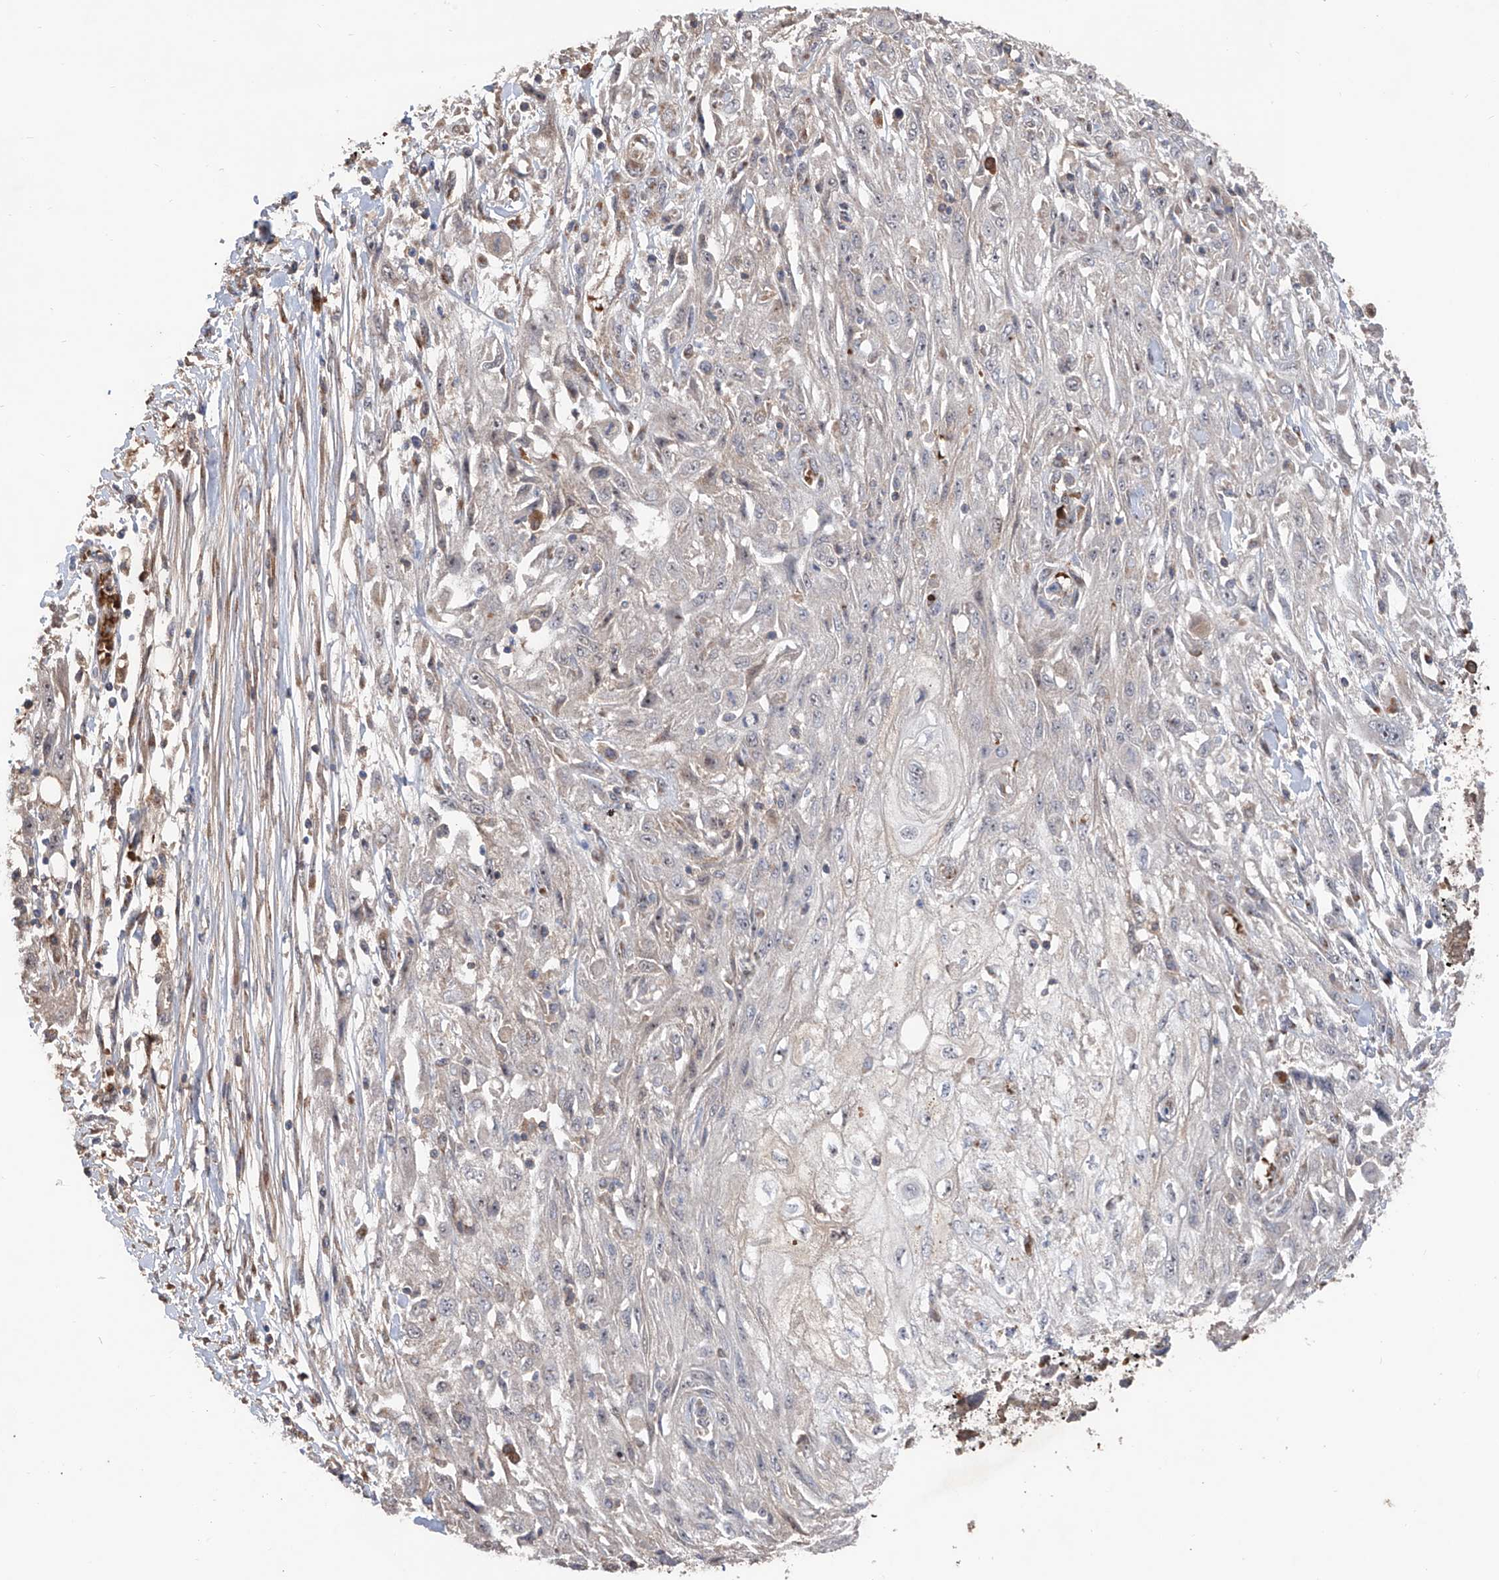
{"staining": {"intensity": "negative", "quantity": "none", "location": "none"}, "tissue": "skin cancer", "cell_type": "Tumor cells", "image_type": "cancer", "snomed": [{"axis": "morphology", "description": "Squamous cell carcinoma, NOS"}, {"axis": "morphology", "description": "Squamous cell carcinoma, metastatic, NOS"}, {"axis": "topography", "description": "Skin"}, {"axis": "topography", "description": "Lymph node"}], "caption": "IHC micrograph of human skin squamous cell carcinoma stained for a protein (brown), which shows no staining in tumor cells. Nuclei are stained in blue.", "gene": "EDN1", "patient": {"sex": "male", "age": 75}}